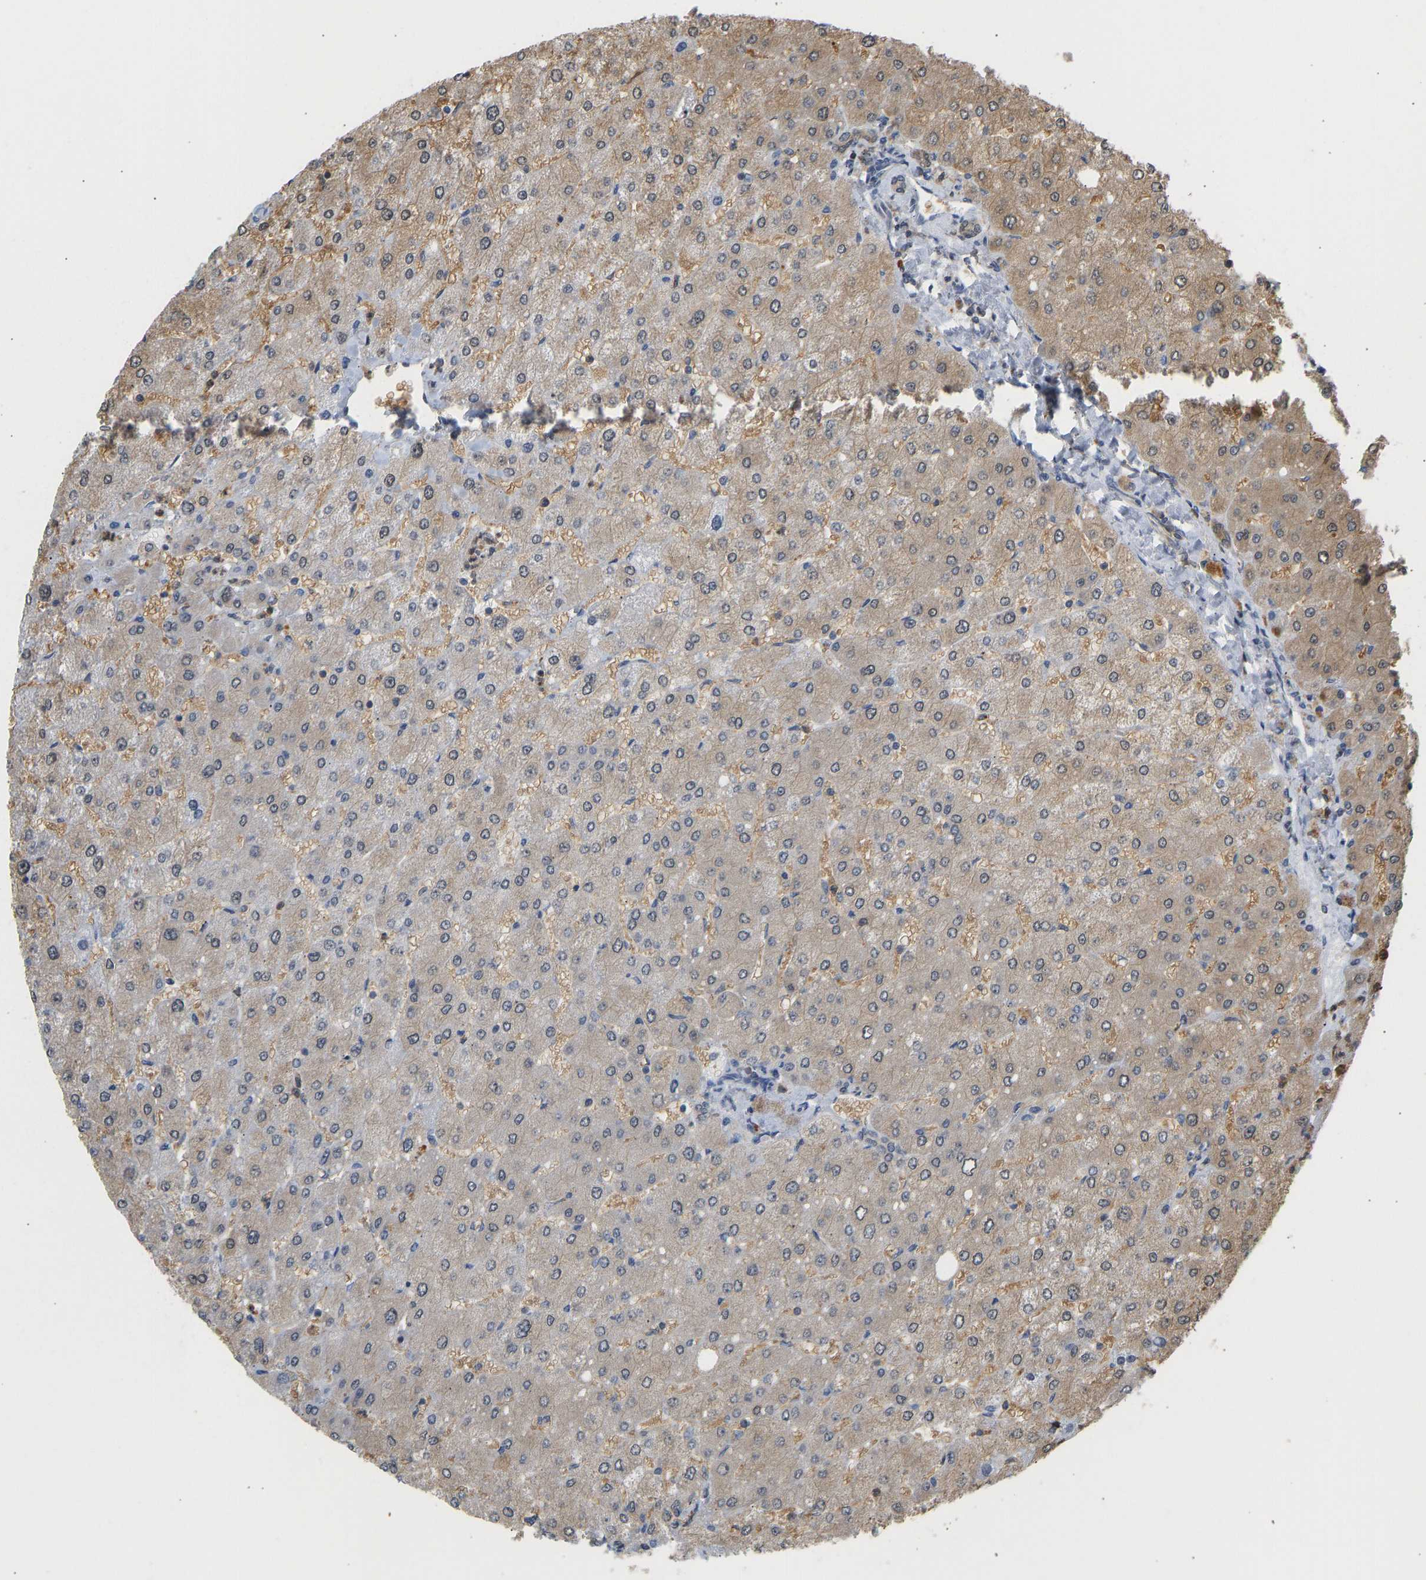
{"staining": {"intensity": "moderate", "quantity": ">75%", "location": "cytoplasmic/membranous"}, "tissue": "liver", "cell_type": "Cholangiocytes", "image_type": "normal", "snomed": [{"axis": "morphology", "description": "Normal tissue, NOS"}, {"axis": "topography", "description": "Liver"}], "caption": "Cholangiocytes show moderate cytoplasmic/membranous positivity in about >75% of cells in unremarkable liver.", "gene": "ENO1", "patient": {"sex": "male", "age": 55}}